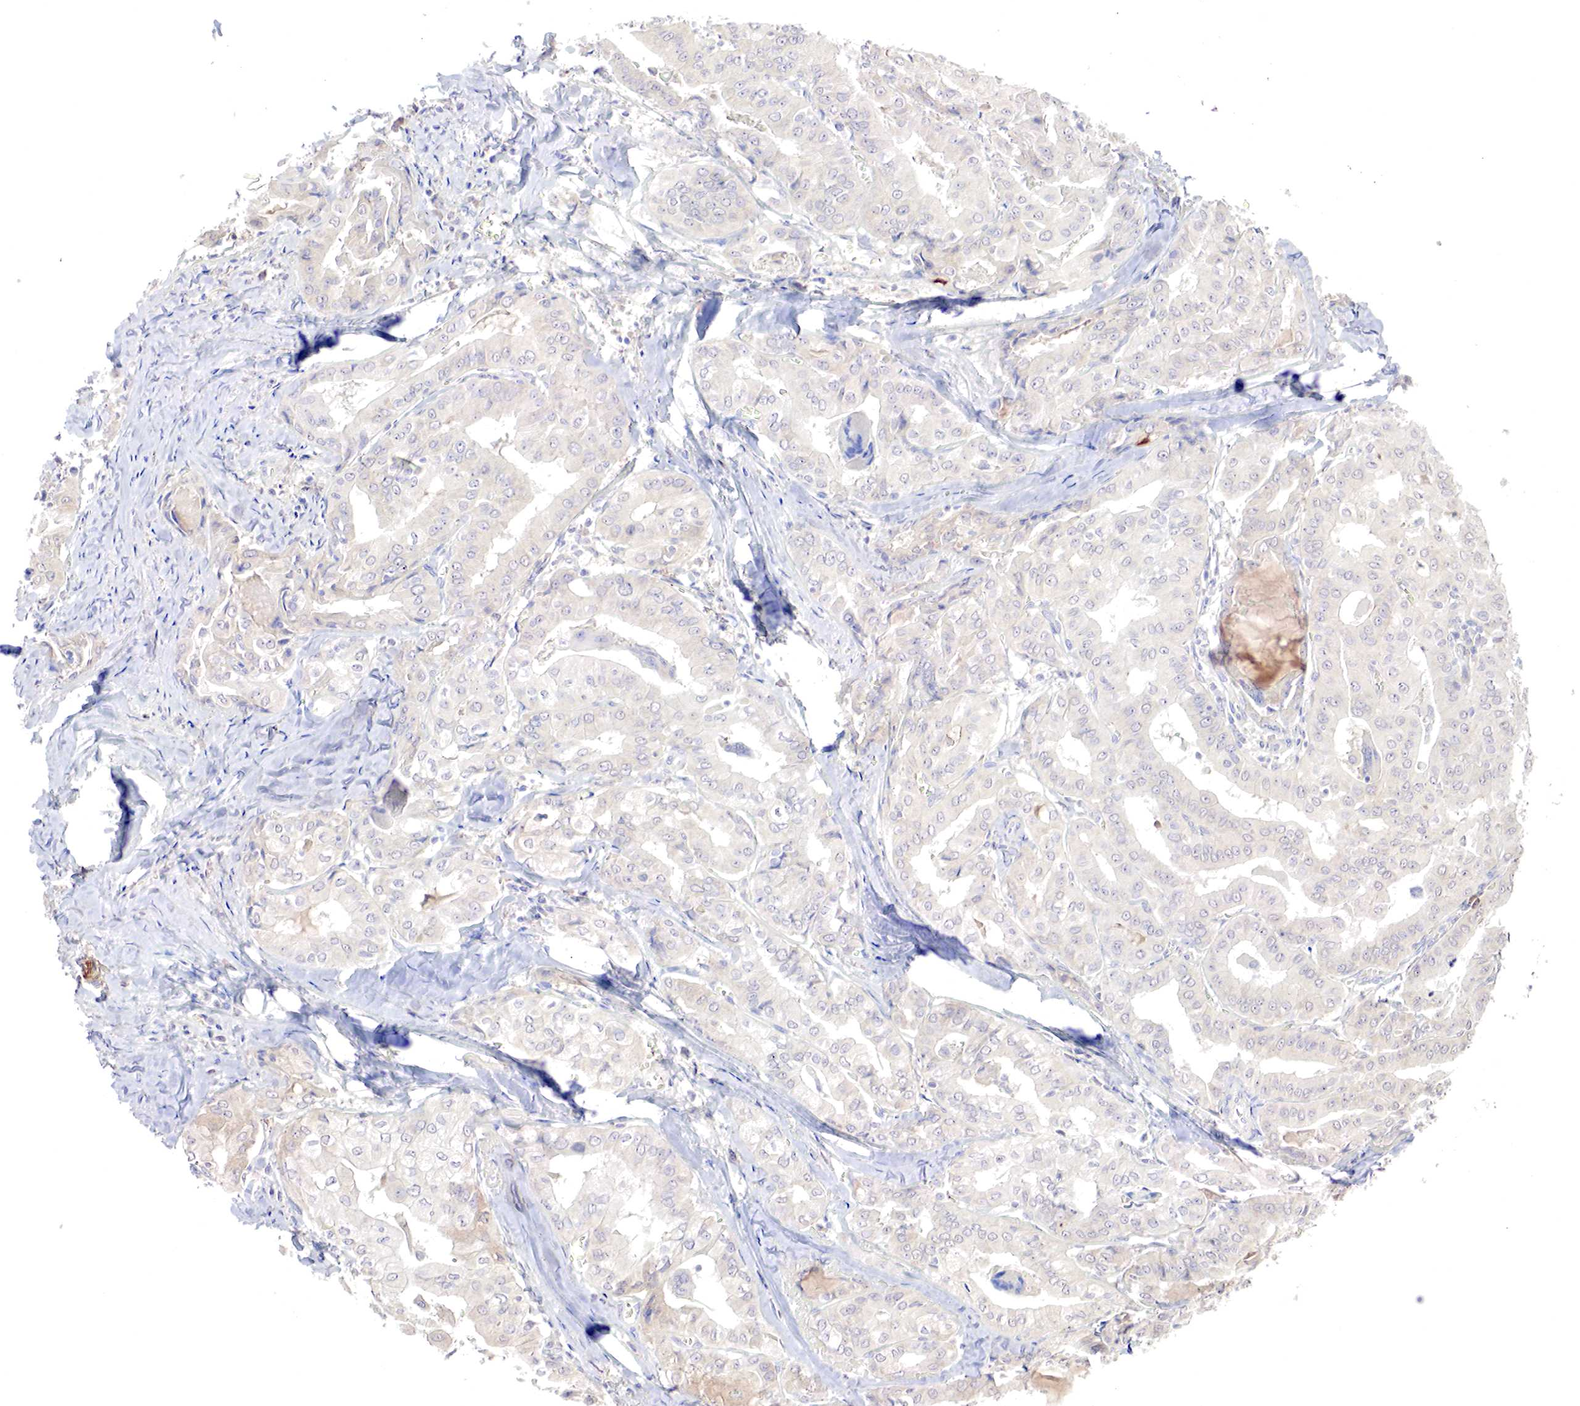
{"staining": {"intensity": "negative", "quantity": "none", "location": "none"}, "tissue": "thyroid cancer", "cell_type": "Tumor cells", "image_type": "cancer", "snomed": [{"axis": "morphology", "description": "Papillary adenocarcinoma, NOS"}, {"axis": "topography", "description": "Thyroid gland"}], "caption": "Human thyroid papillary adenocarcinoma stained for a protein using immunohistochemistry (IHC) shows no expression in tumor cells.", "gene": "GATA1", "patient": {"sex": "female", "age": 71}}